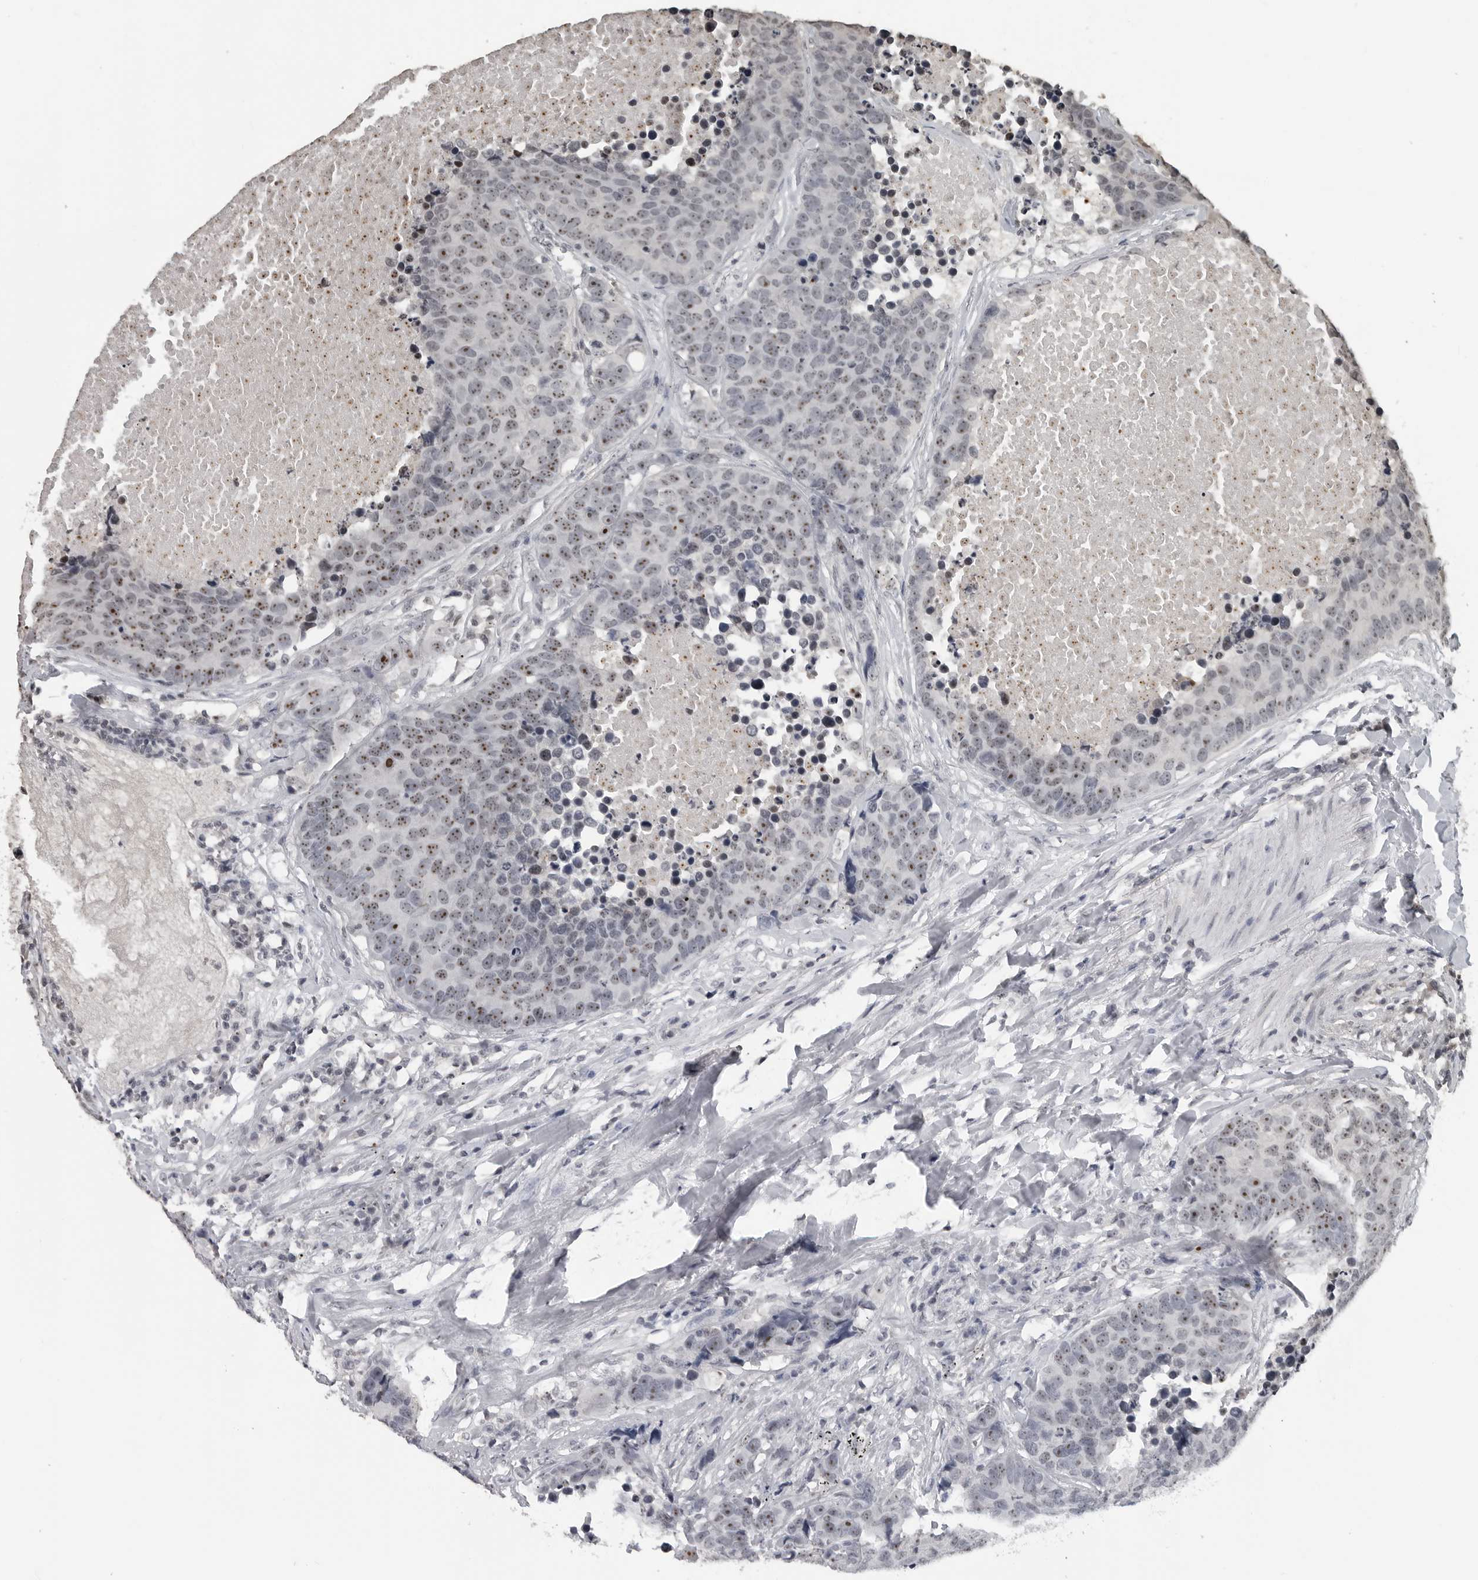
{"staining": {"intensity": "moderate", "quantity": "25%-75%", "location": "nuclear"}, "tissue": "carcinoid", "cell_type": "Tumor cells", "image_type": "cancer", "snomed": [{"axis": "morphology", "description": "Carcinoid, malignant, NOS"}, {"axis": "topography", "description": "Lung"}], "caption": "About 25%-75% of tumor cells in human malignant carcinoid demonstrate moderate nuclear protein expression as visualized by brown immunohistochemical staining.", "gene": "DDX54", "patient": {"sex": "male", "age": 60}}